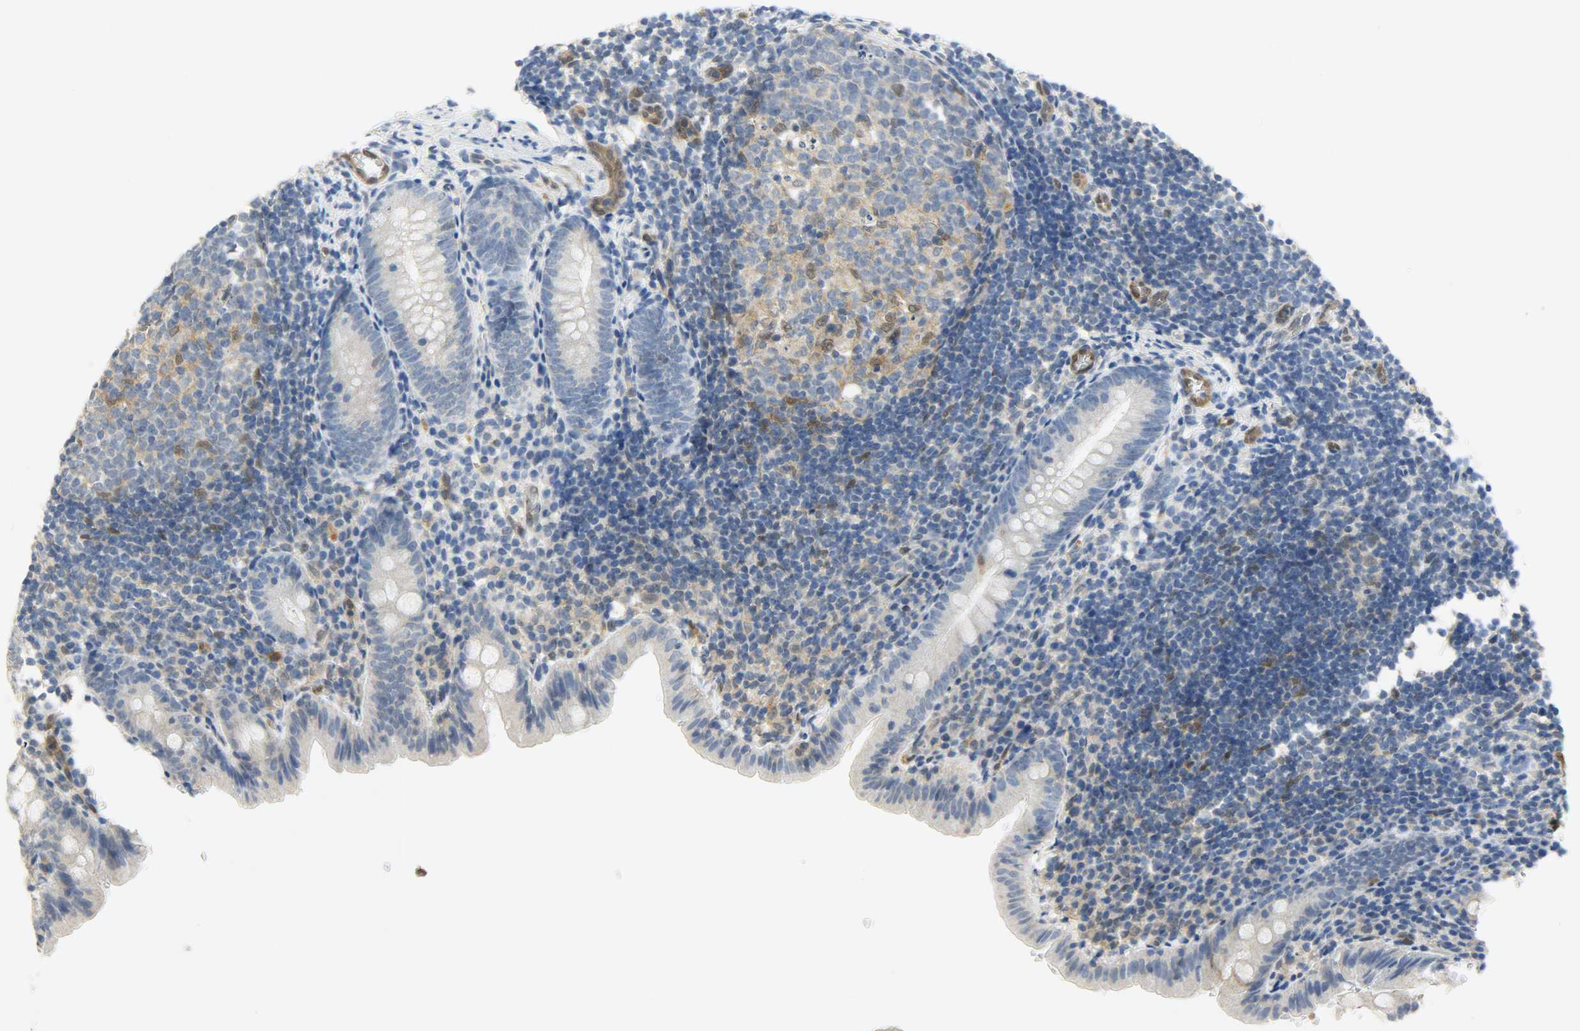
{"staining": {"intensity": "negative", "quantity": "none", "location": "none"}, "tissue": "appendix", "cell_type": "Glandular cells", "image_type": "normal", "snomed": [{"axis": "morphology", "description": "Normal tissue, NOS"}, {"axis": "topography", "description": "Appendix"}], "caption": "Appendix was stained to show a protein in brown. There is no significant expression in glandular cells. (DAB IHC with hematoxylin counter stain).", "gene": "FKBP1A", "patient": {"sex": "female", "age": 10}}